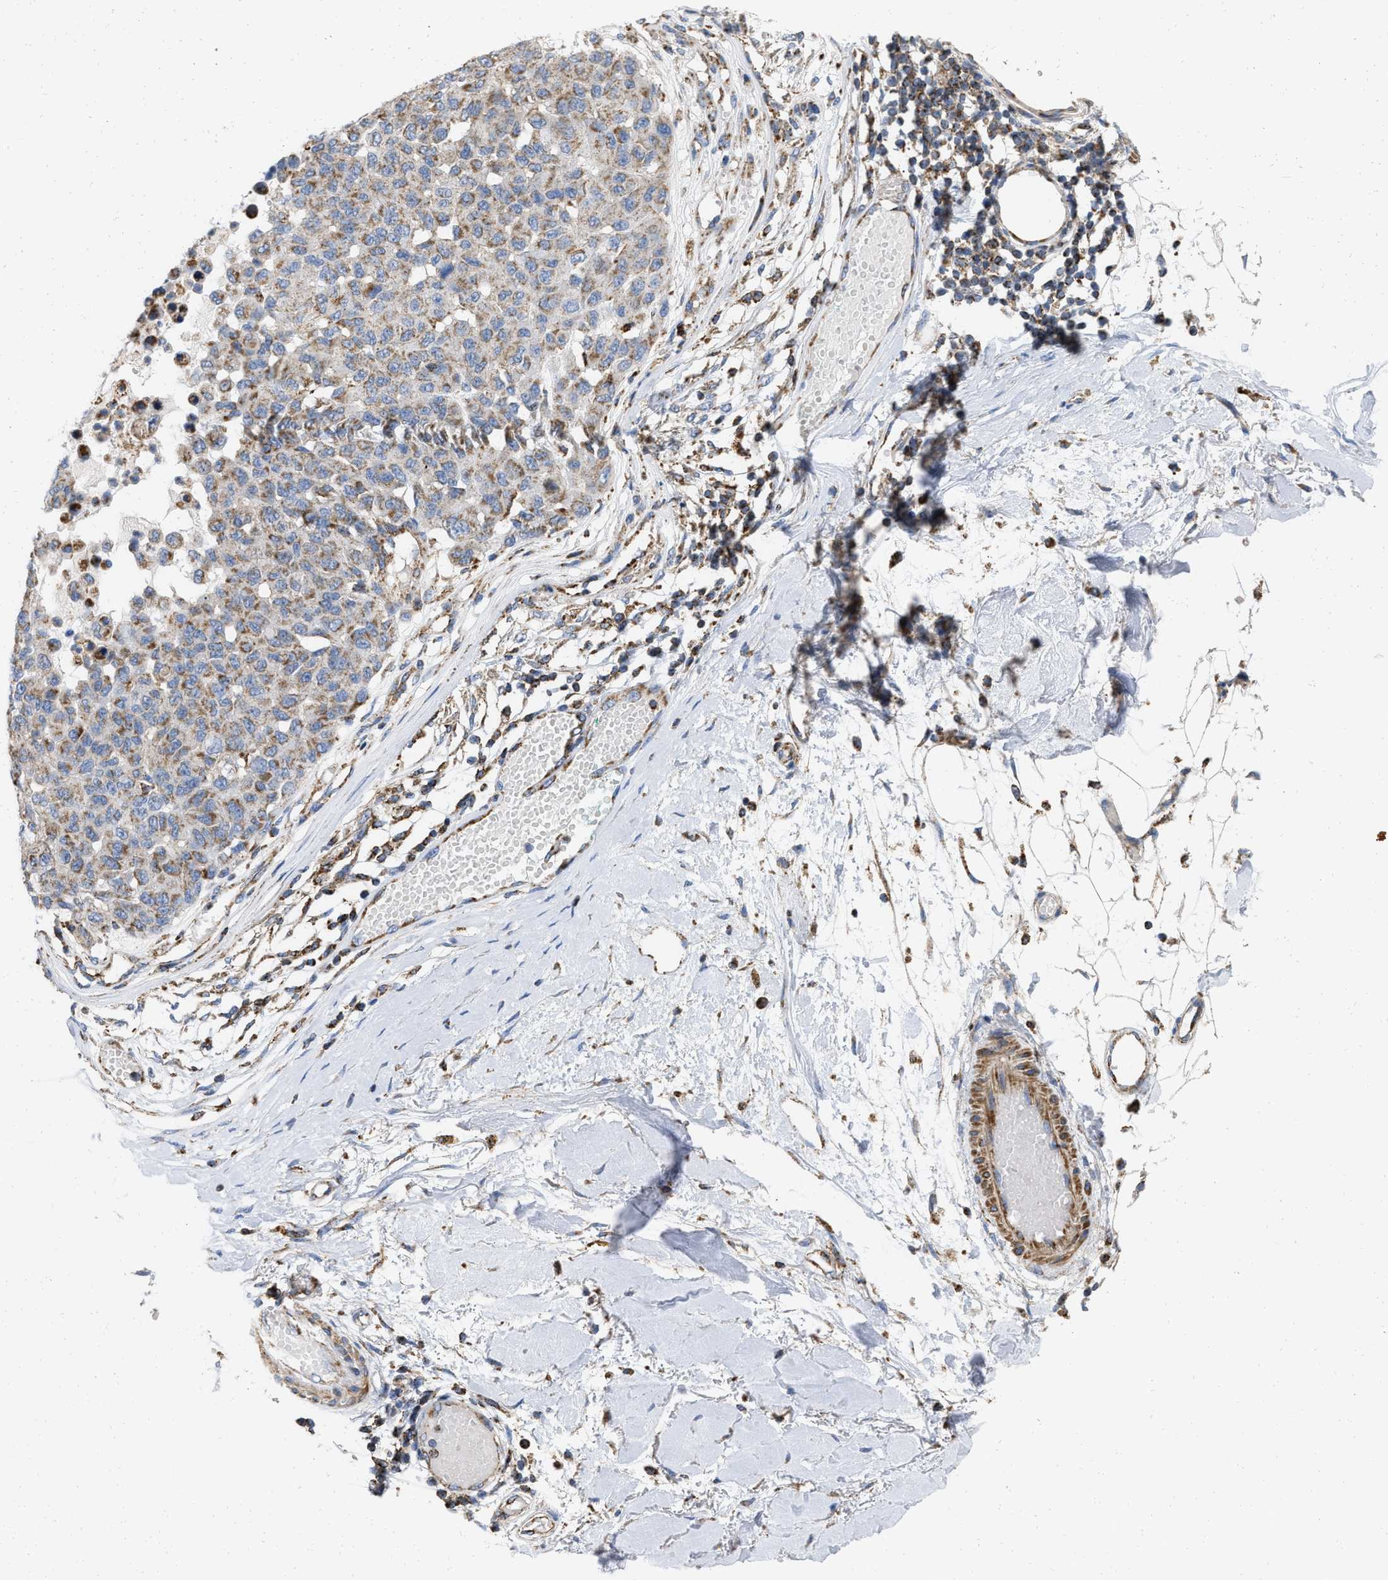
{"staining": {"intensity": "moderate", "quantity": ">75%", "location": "cytoplasmic/membranous"}, "tissue": "melanoma", "cell_type": "Tumor cells", "image_type": "cancer", "snomed": [{"axis": "morphology", "description": "Normal tissue, NOS"}, {"axis": "morphology", "description": "Malignant melanoma, NOS"}, {"axis": "topography", "description": "Skin"}], "caption": "Human malignant melanoma stained with a brown dye shows moderate cytoplasmic/membranous positive positivity in approximately >75% of tumor cells.", "gene": "GRB10", "patient": {"sex": "male", "age": 62}}